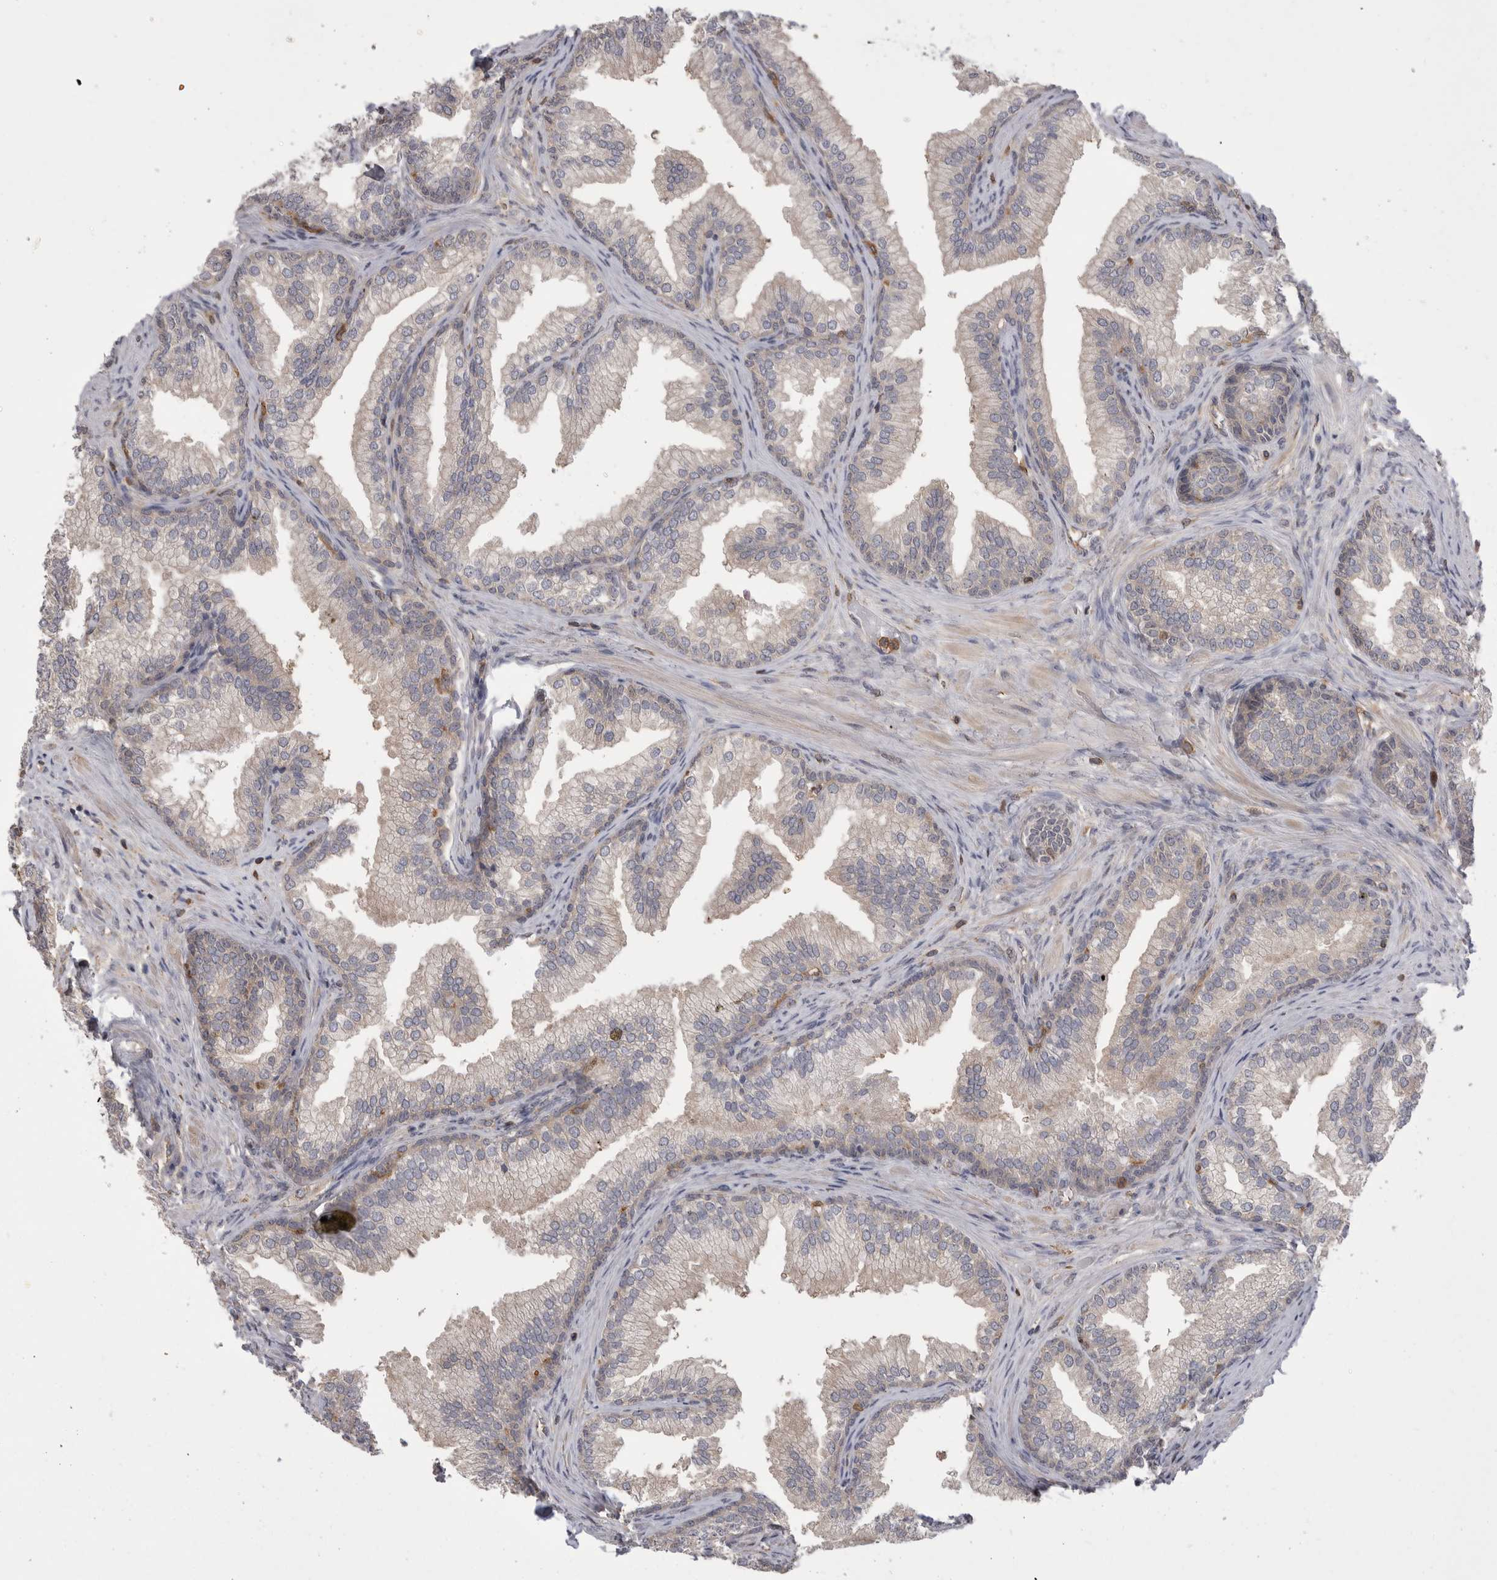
{"staining": {"intensity": "weak", "quantity": "<25%", "location": "cytoplasmic/membranous"}, "tissue": "prostate", "cell_type": "Glandular cells", "image_type": "normal", "snomed": [{"axis": "morphology", "description": "Normal tissue, NOS"}, {"axis": "topography", "description": "Prostate"}], "caption": "Photomicrograph shows no protein expression in glandular cells of benign prostate.", "gene": "TOP2A", "patient": {"sex": "male", "age": 76}}